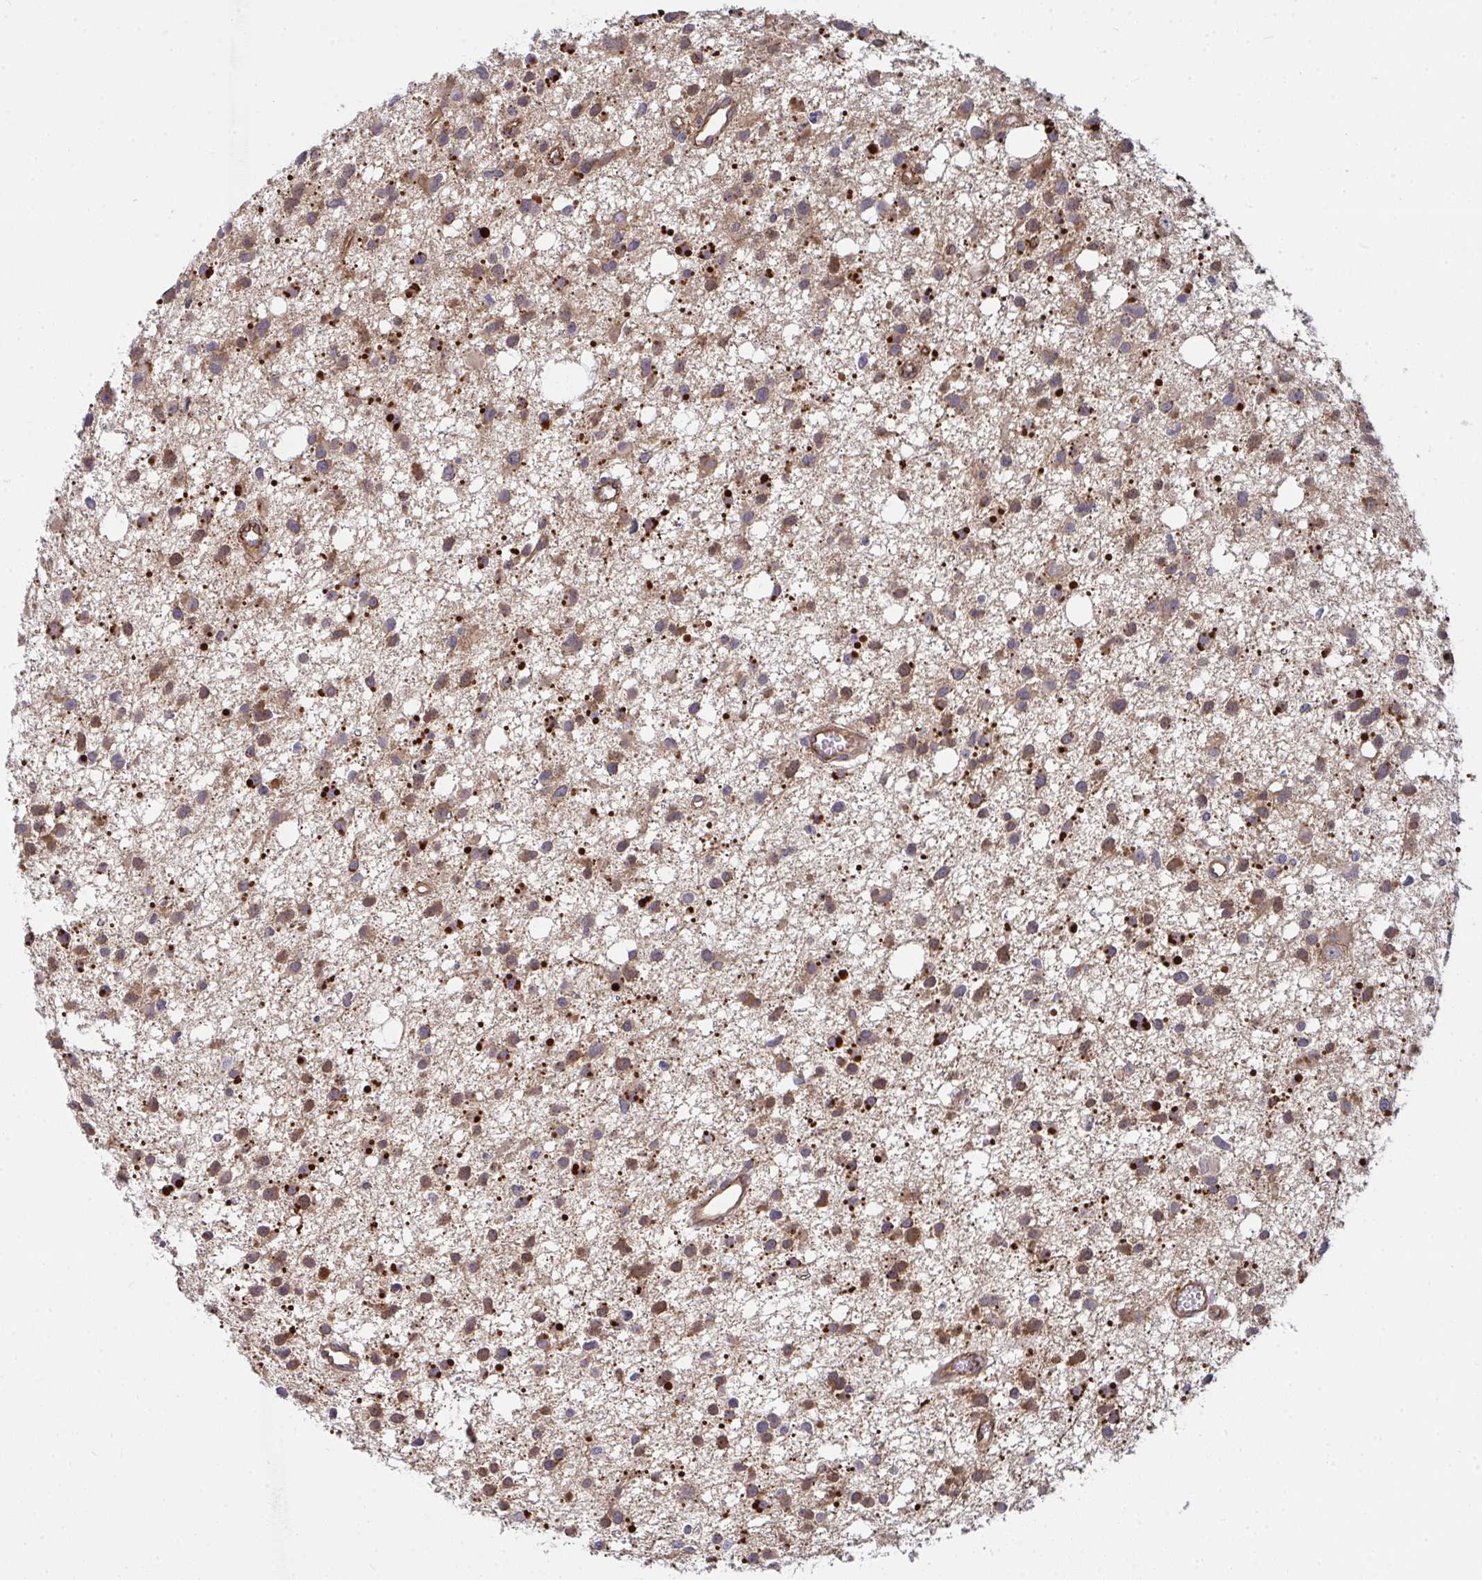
{"staining": {"intensity": "moderate", "quantity": ">75%", "location": "cytoplasmic/membranous"}, "tissue": "glioma", "cell_type": "Tumor cells", "image_type": "cancer", "snomed": [{"axis": "morphology", "description": "Glioma, malignant, High grade"}, {"axis": "topography", "description": "Brain"}], "caption": "The histopathology image demonstrates staining of glioma, revealing moderate cytoplasmic/membranous protein positivity (brown color) within tumor cells.", "gene": "CASP9", "patient": {"sex": "male", "age": 23}}